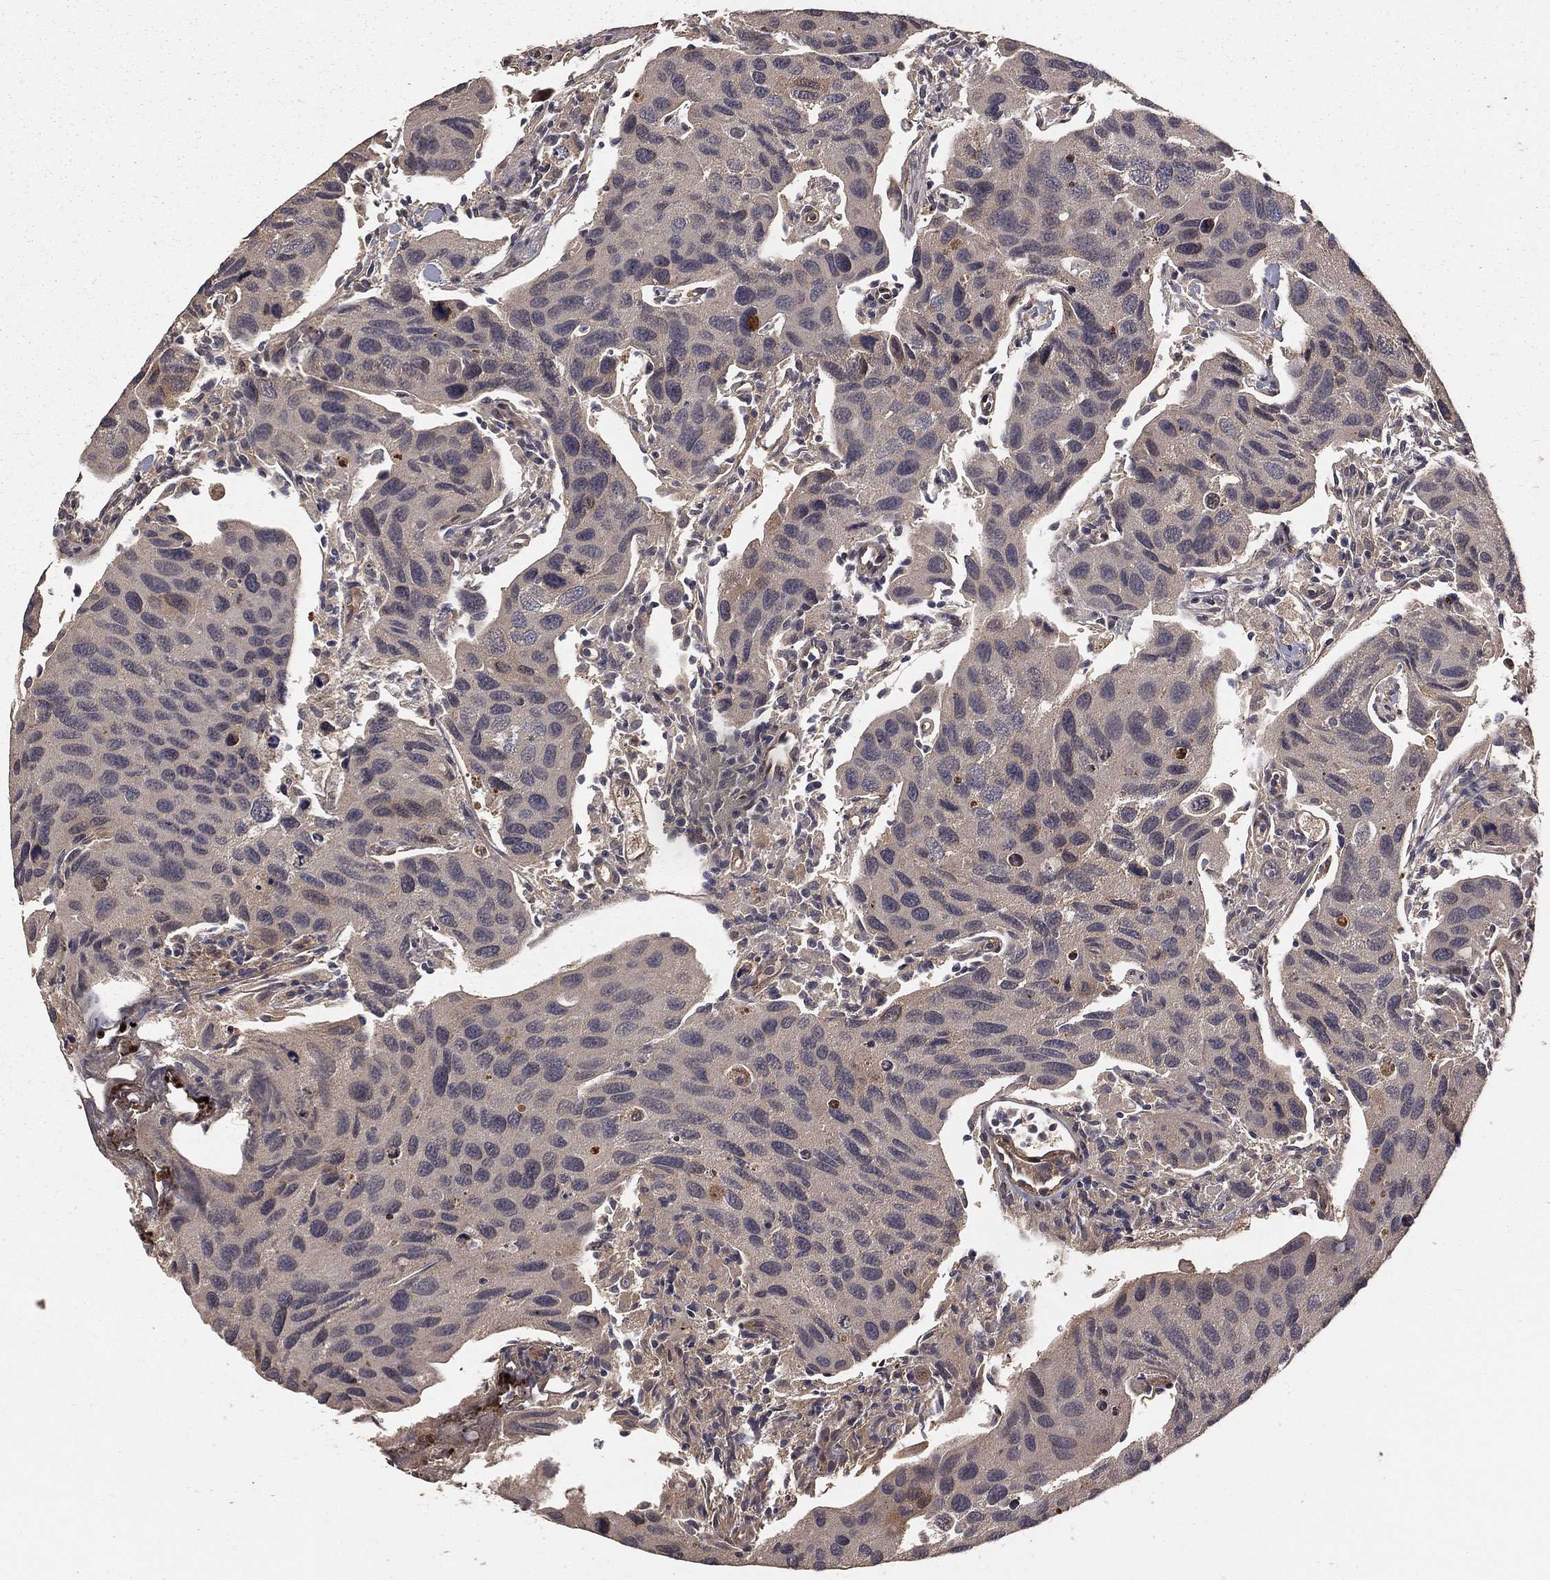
{"staining": {"intensity": "strong", "quantity": "25%-75%", "location": "cytoplasmic/membranous,nuclear"}, "tissue": "urothelial cancer", "cell_type": "Tumor cells", "image_type": "cancer", "snomed": [{"axis": "morphology", "description": "Urothelial carcinoma, High grade"}, {"axis": "topography", "description": "Urinary bladder"}], "caption": "A brown stain shows strong cytoplasmic/membranous and nuclear staining of a protein in urothelial cancer tumor cells.", "gene": "MAPK1", "patient": {"sex": "male", "age": 79}}